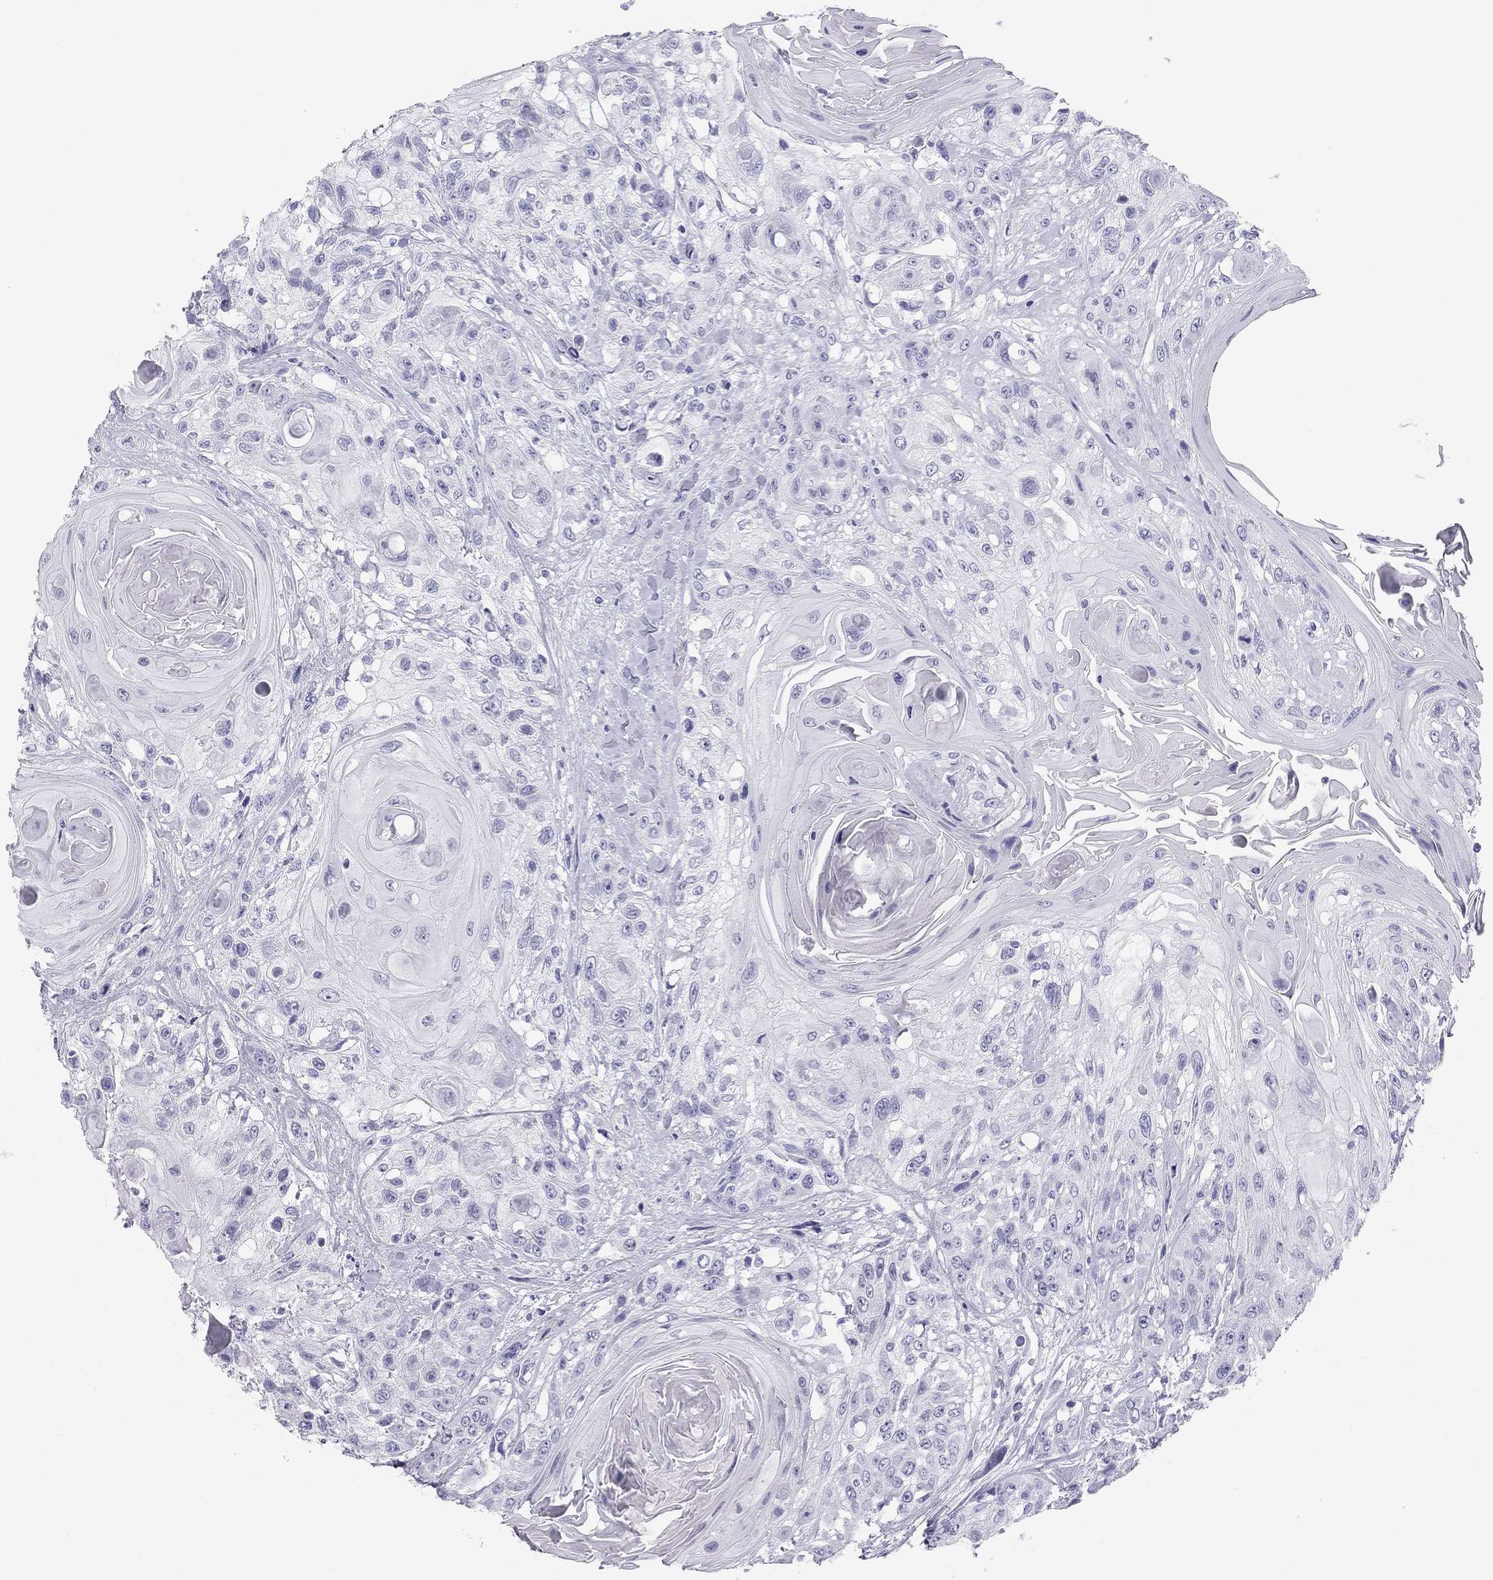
{"staining": {"intensity": "negative", "quantity": "none", "location": "none"}, "tissue": "head and neck cancer", "cell_type": "Tumor cells", "image_type": "cancer", "snomed": [{"axis": "morphology", "description": "Squamous cell carcinoma, NOS"}, {"axis": "topography", "description": "Head-Neck"}], "caption": "An image of head and neck cancer (squamous cell carcinoma) stained for a protein reveals no brown staining in tumor cells. (DAB immunohistochemistry, high magnification).", "gene": "TRPM3", "patient": {"sex": "female", "age": 59}}